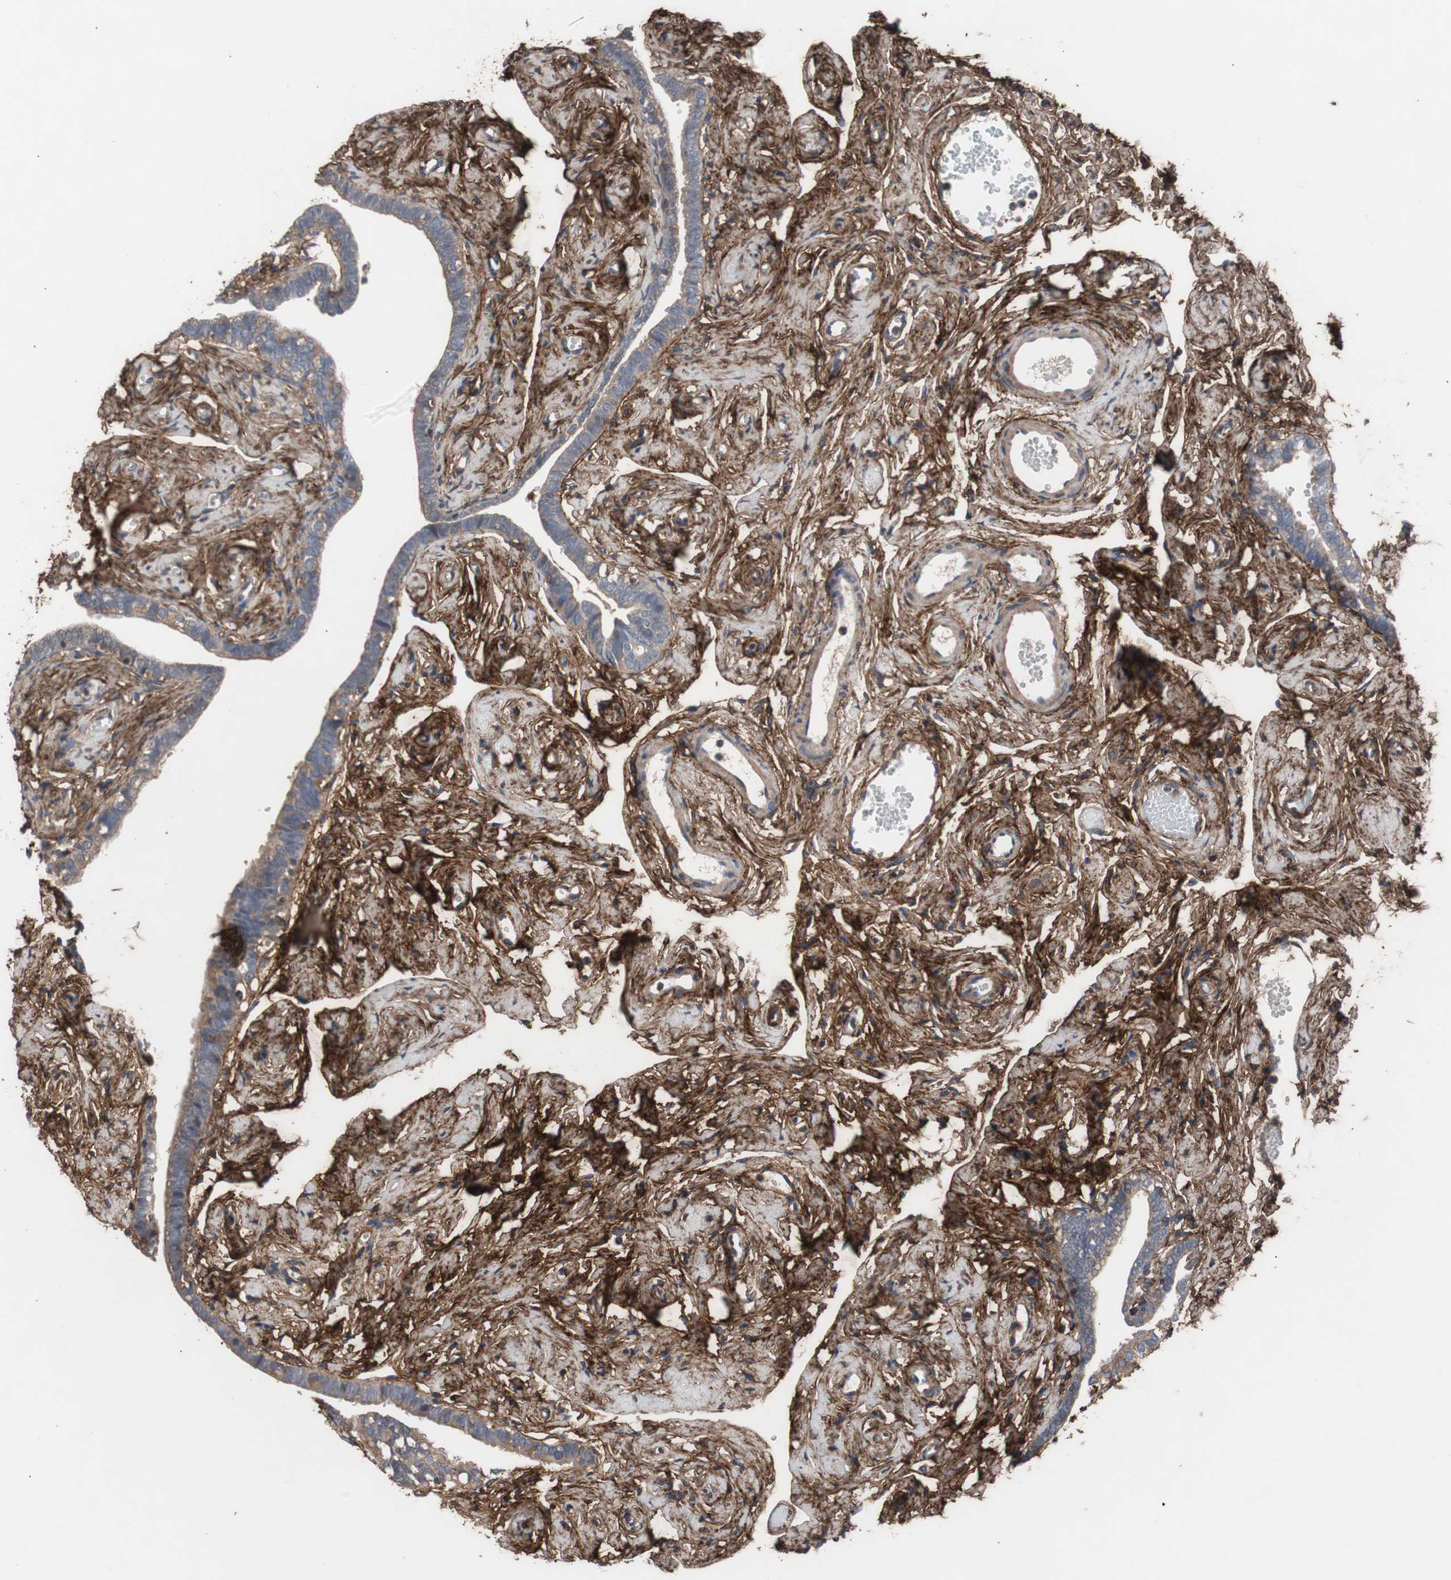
{"staining": {"intensity": "weak", "quantity": "25%-75%", "location": "cytoplasmic/membranous"}, "tissue": "fallopian tube", "cell_type": "Glandular cells", "image_type": "normal", "snomed": [{"axis": "morphology", "description": "Normal tissue, NOS"}, {"axis": "topography", "description": "Fallopian tube"}], "caption": "The immunohistochemical stain highlights weak cytoplasmic/membranous expression in glandular cells of benign fallopian tube.", "gene": "COL6A2", "patient": {"sex": "female", "age": 71}}